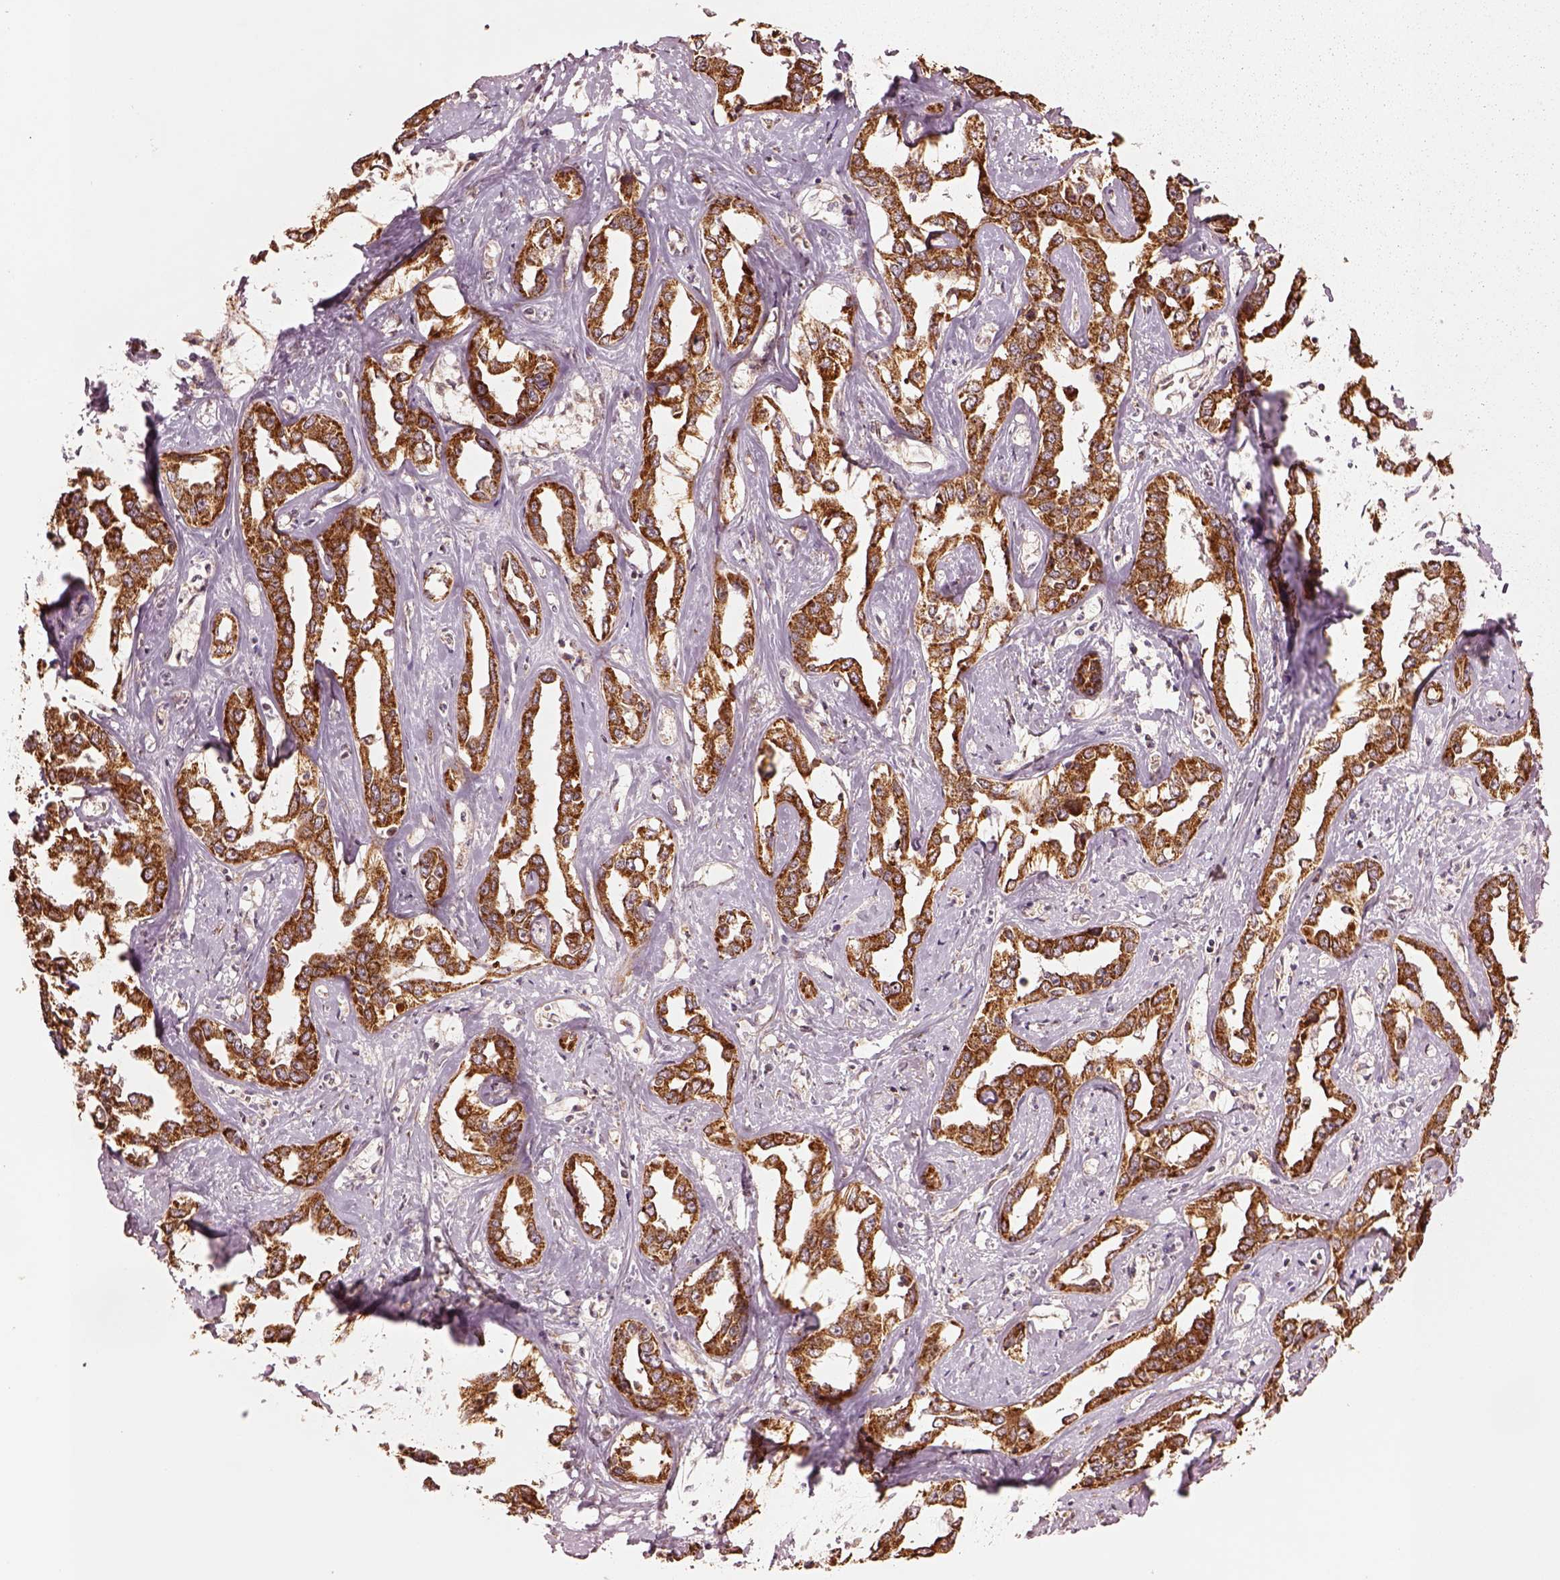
{"staining": {"intensity": "strong", "quantity": ">75%", "location": "cytoplasmic/membranous"}, "tissue": "liver cancer", "cell_type": "Tumor cells", "image_type": "cancer", "snomed": [{"axis": "morphology", "description": "Cholangiocarcinoma"}, {"axis": "topography", "description": "Liver"}], "caption": "Protein staining reveals strong cytoplasmic/membranous staining in about >75% of tumor cells in cholangiocarcinoma (liver). The protein is stained brown, and the nuclei are stained in blue (DAB IHC with brightfield microscopy, high magnification).", "gene": "SEL1L3", "patient": {"sex": "male", "age": 59}}